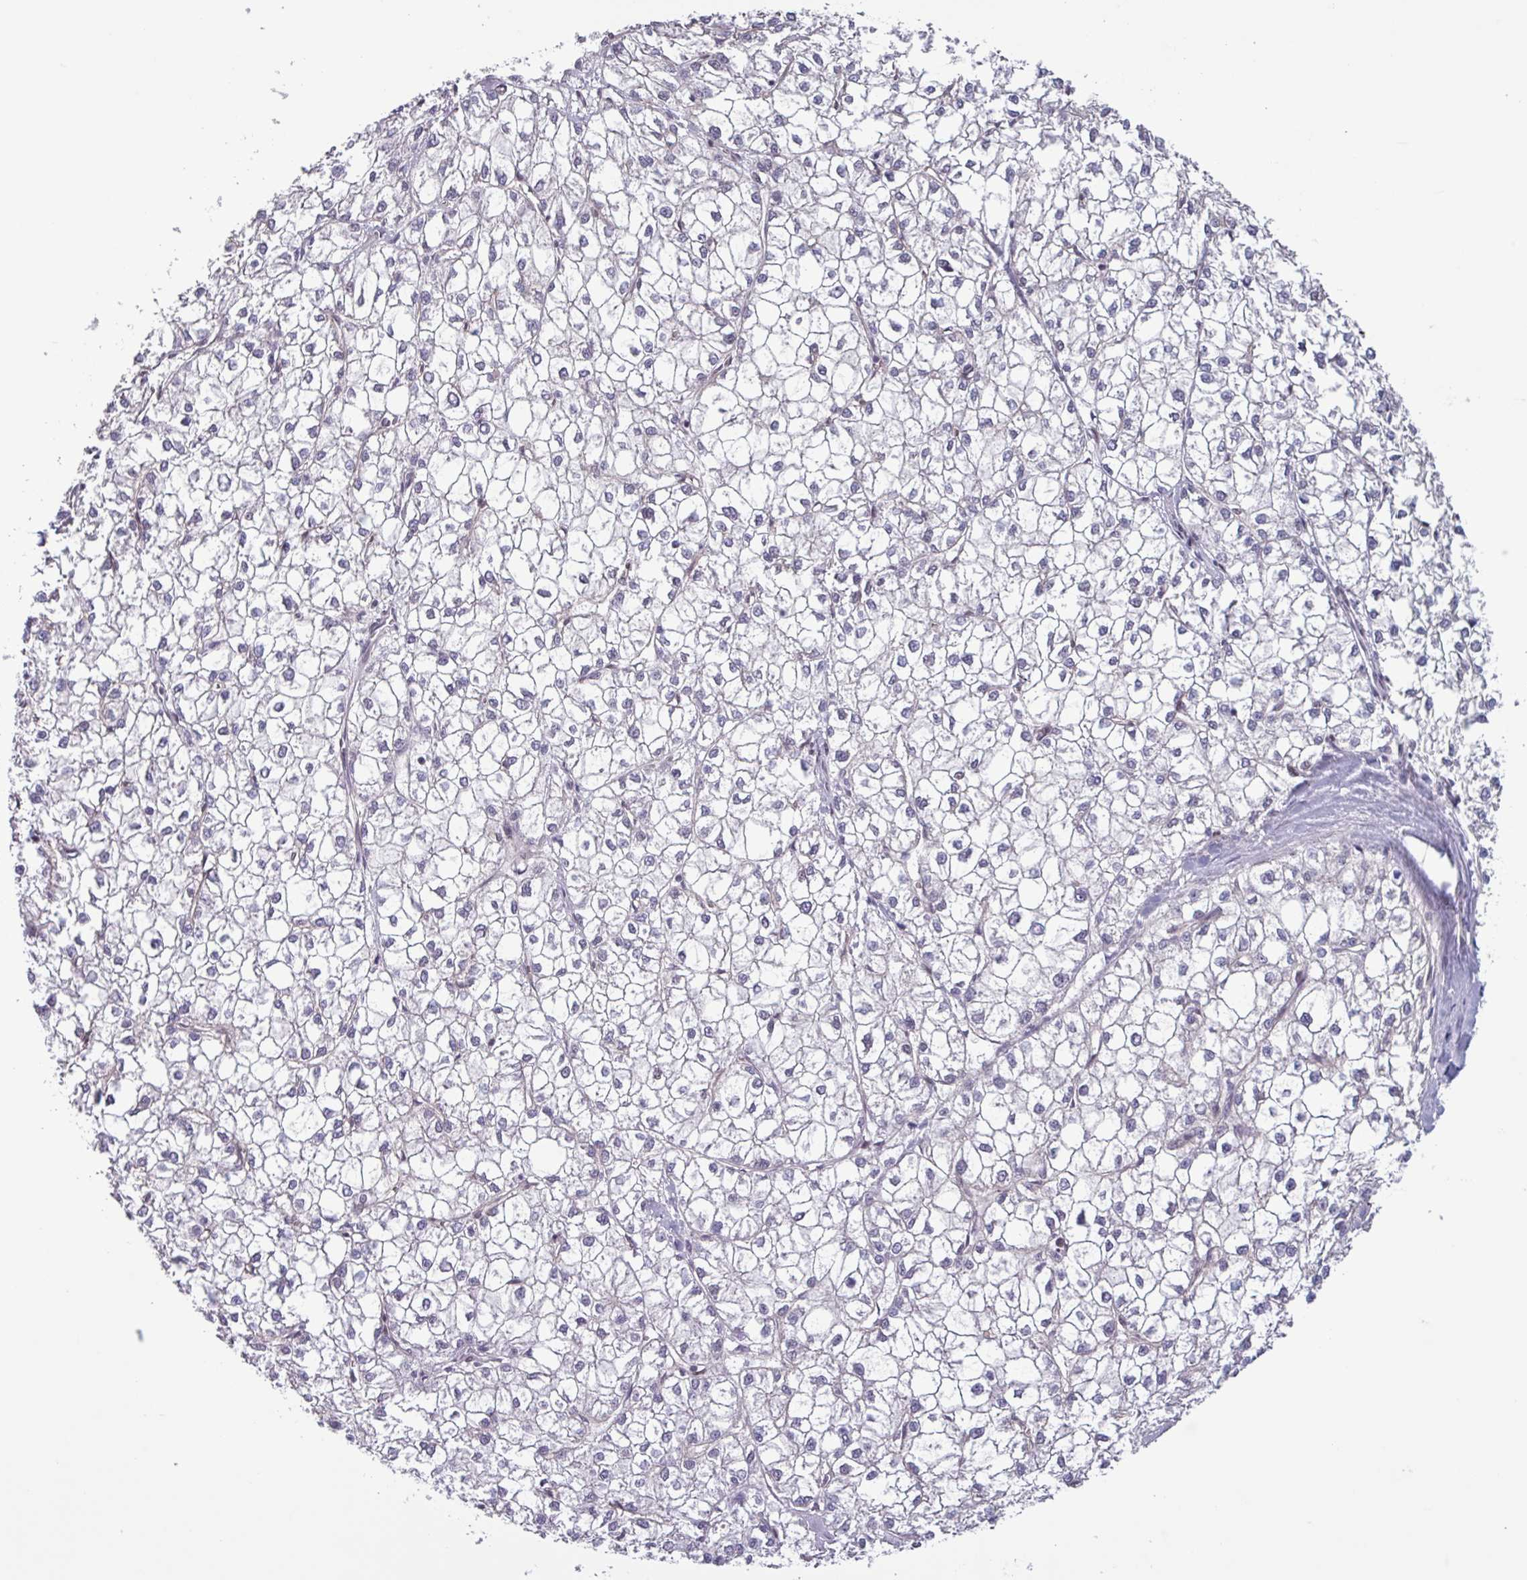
{"staining": {"intensity": "negative", "quantity": "none", "location": "none"}, "tissue": "liver cancer", "cell_type": "Tumor cells", "image_type": "cancer", "snomed": [{"axis": "morphology", "description": "Carcinoma, Hepatocellular, NOS"}, {"axis": "topography", "description": "Liver"}], "caption": "The immunohistochemistry image has no significant positivity in tumor cells of liver cancer (hepatocellular carcinoma) tissue. (Stains: DAB immunohistochemistry (IHC) with hematoxylin counter stain, Microscopy: brightfield microscopy at high magnification).", "gene": "ZNF575", "patient": {"sex": "female", "age": 43}}